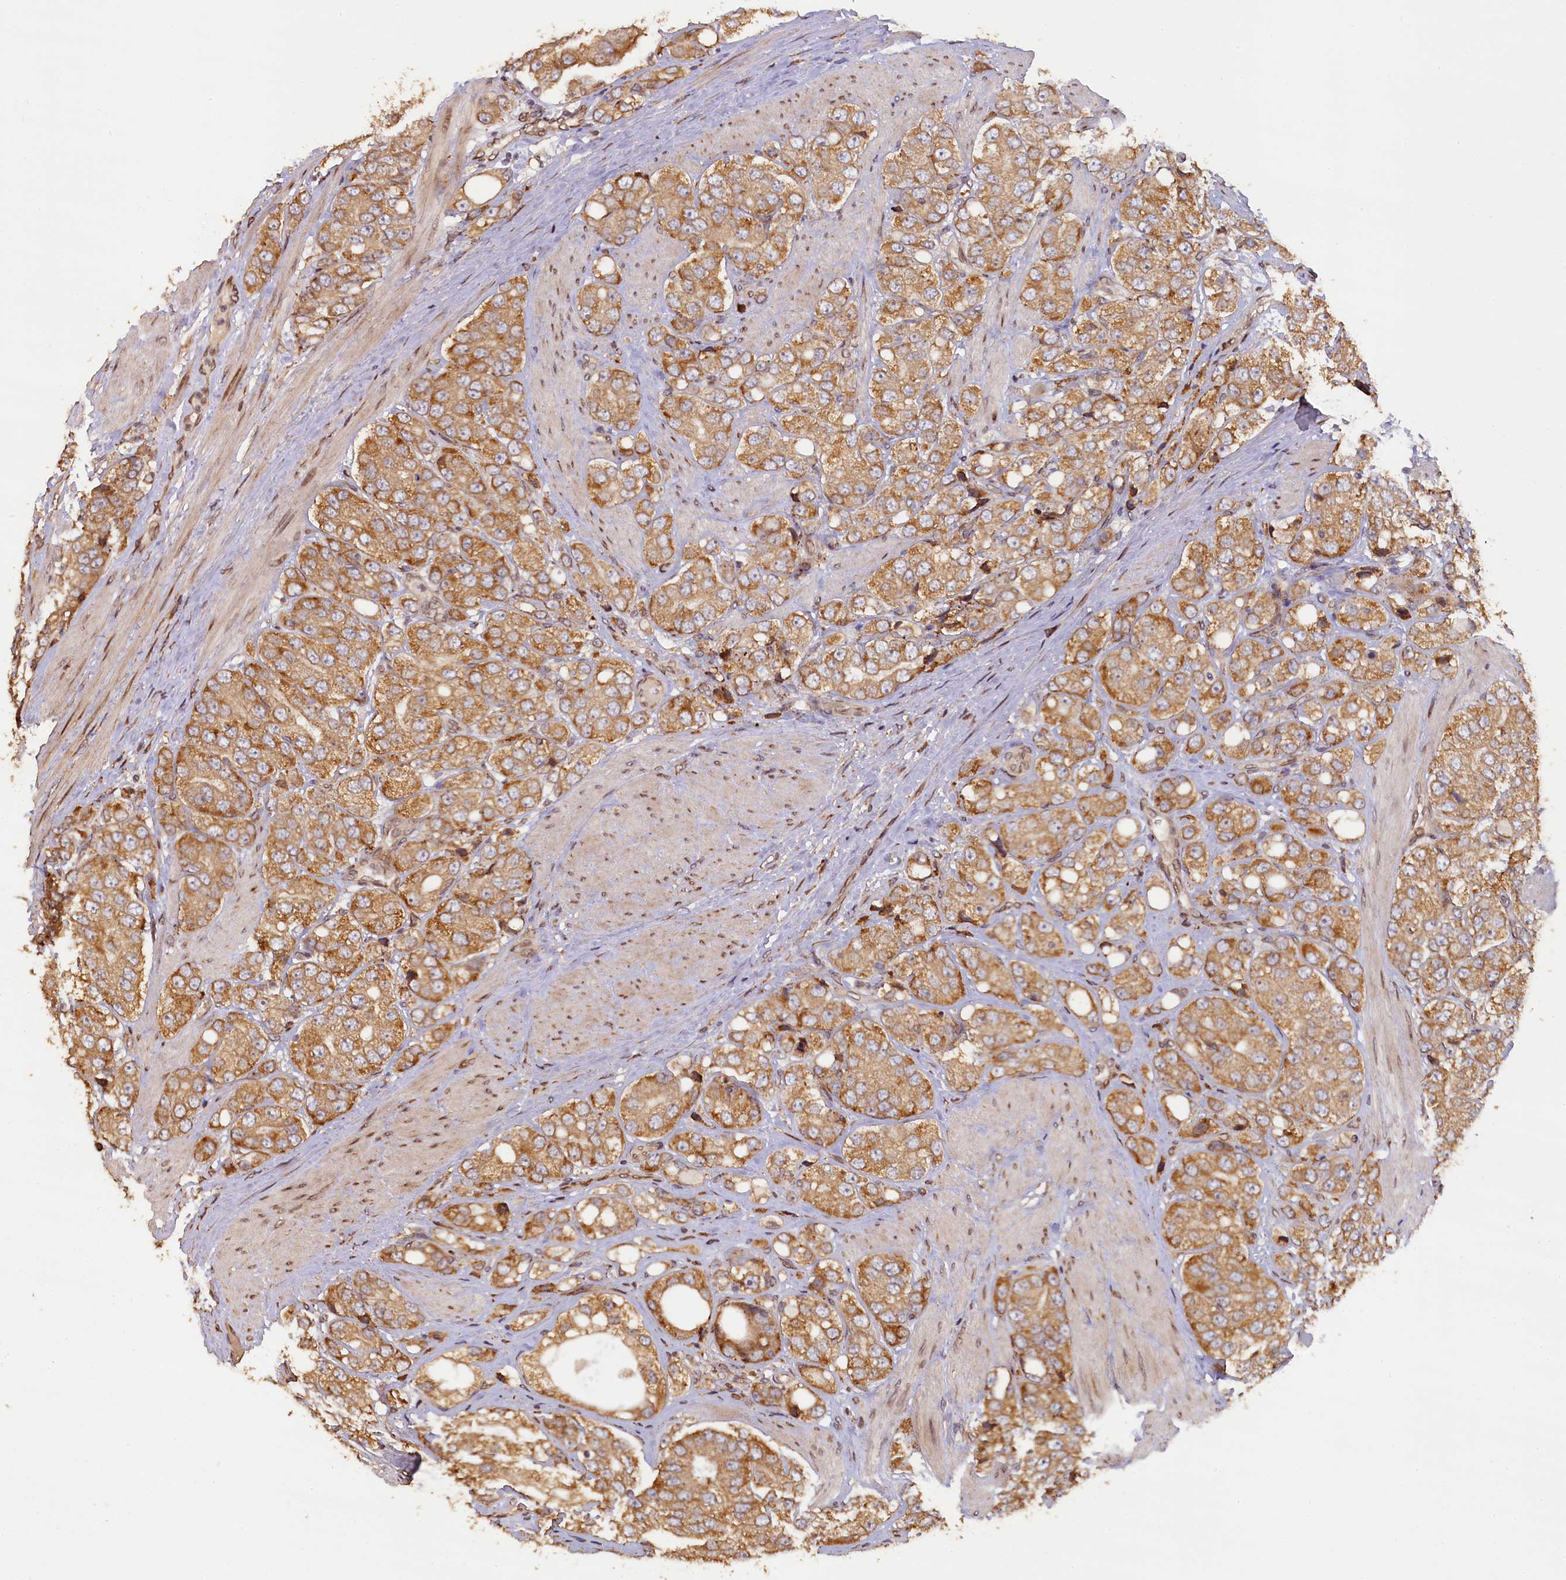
{"staining": {"intensity": "moderate", "quantity": ">75%", "location": "cytoplasmic/membranous"}, "tissue": "prostate cancer", "cell_type": "Tumor cells", "image_type": "cancer", "snomed": [{"axis": "morphology", "description": "Adenocarcinoma, High grade"}, {"axis": "topography", "description": "Prostate"}], "caption": "DAB immunohistochemical staining of prostate cancer (adenocarcinoma (high-grade)) reveals moderate cytoplasmic/membranous protein positivity in approximately >75% of tumor cells.", "gene": "SLC38A7", "patient": {"sex": "male", "age": 50}}